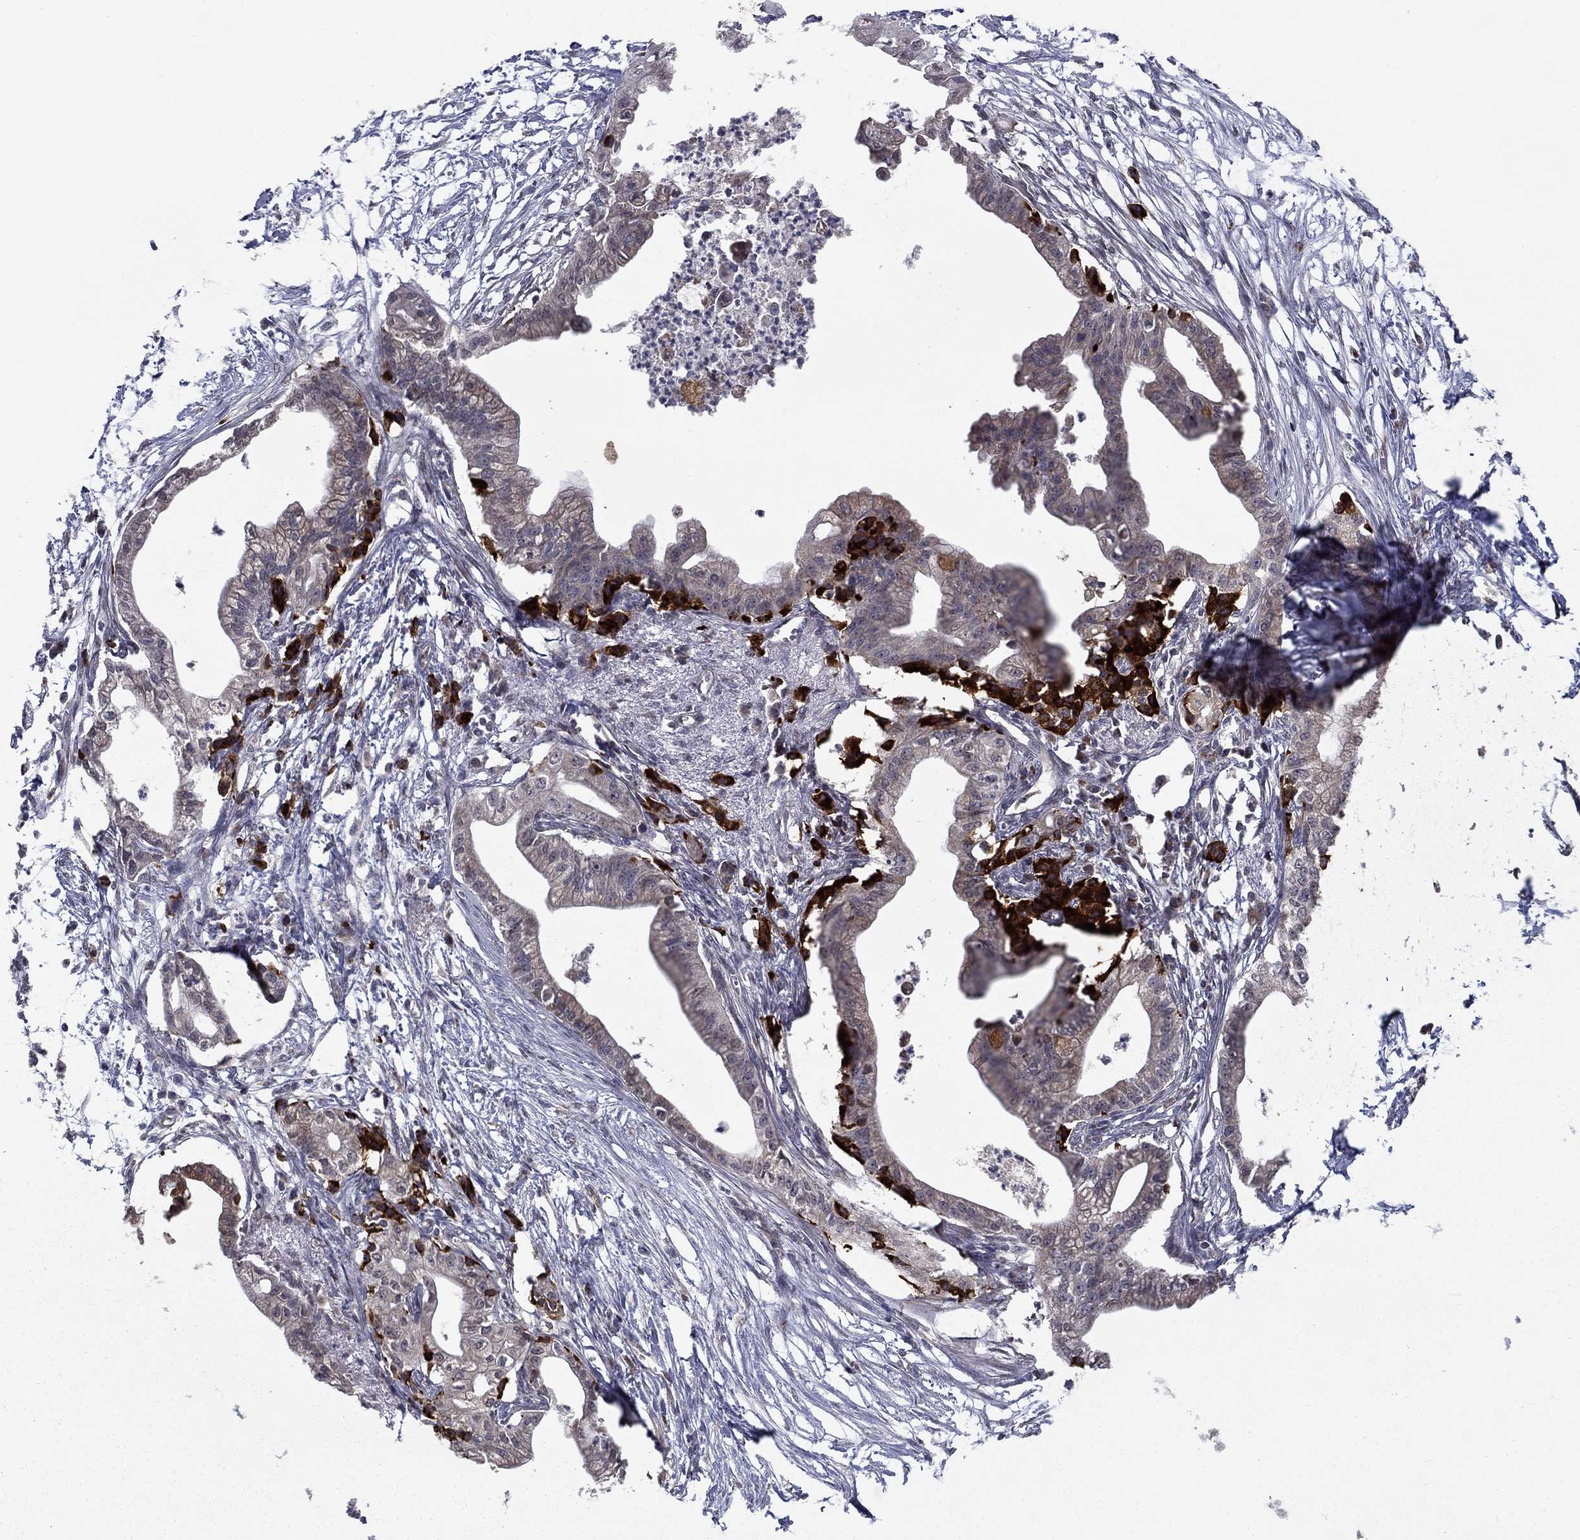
{"staining": {"intensity": "negative", "quantity": "none", "location": "none"}, "tissue": "pancreatic cancer", "cell_type": "Tumor cells", "image_type": "cancer", "snomed": [{"axis": "morphology", "description": "Normal tissue, NOS"}, {"axis": "morphology", "description": "Adenocarcinoma, NOS"}, {"axis": "topography", "description": "Pancreas"}], "caption": "The micrograph exhibits no significant positivity in tumor cells of pancreatic adenocarcinoma.", "gene": "SLC2A13", "patient": {"sex": "female", "age": 58}}